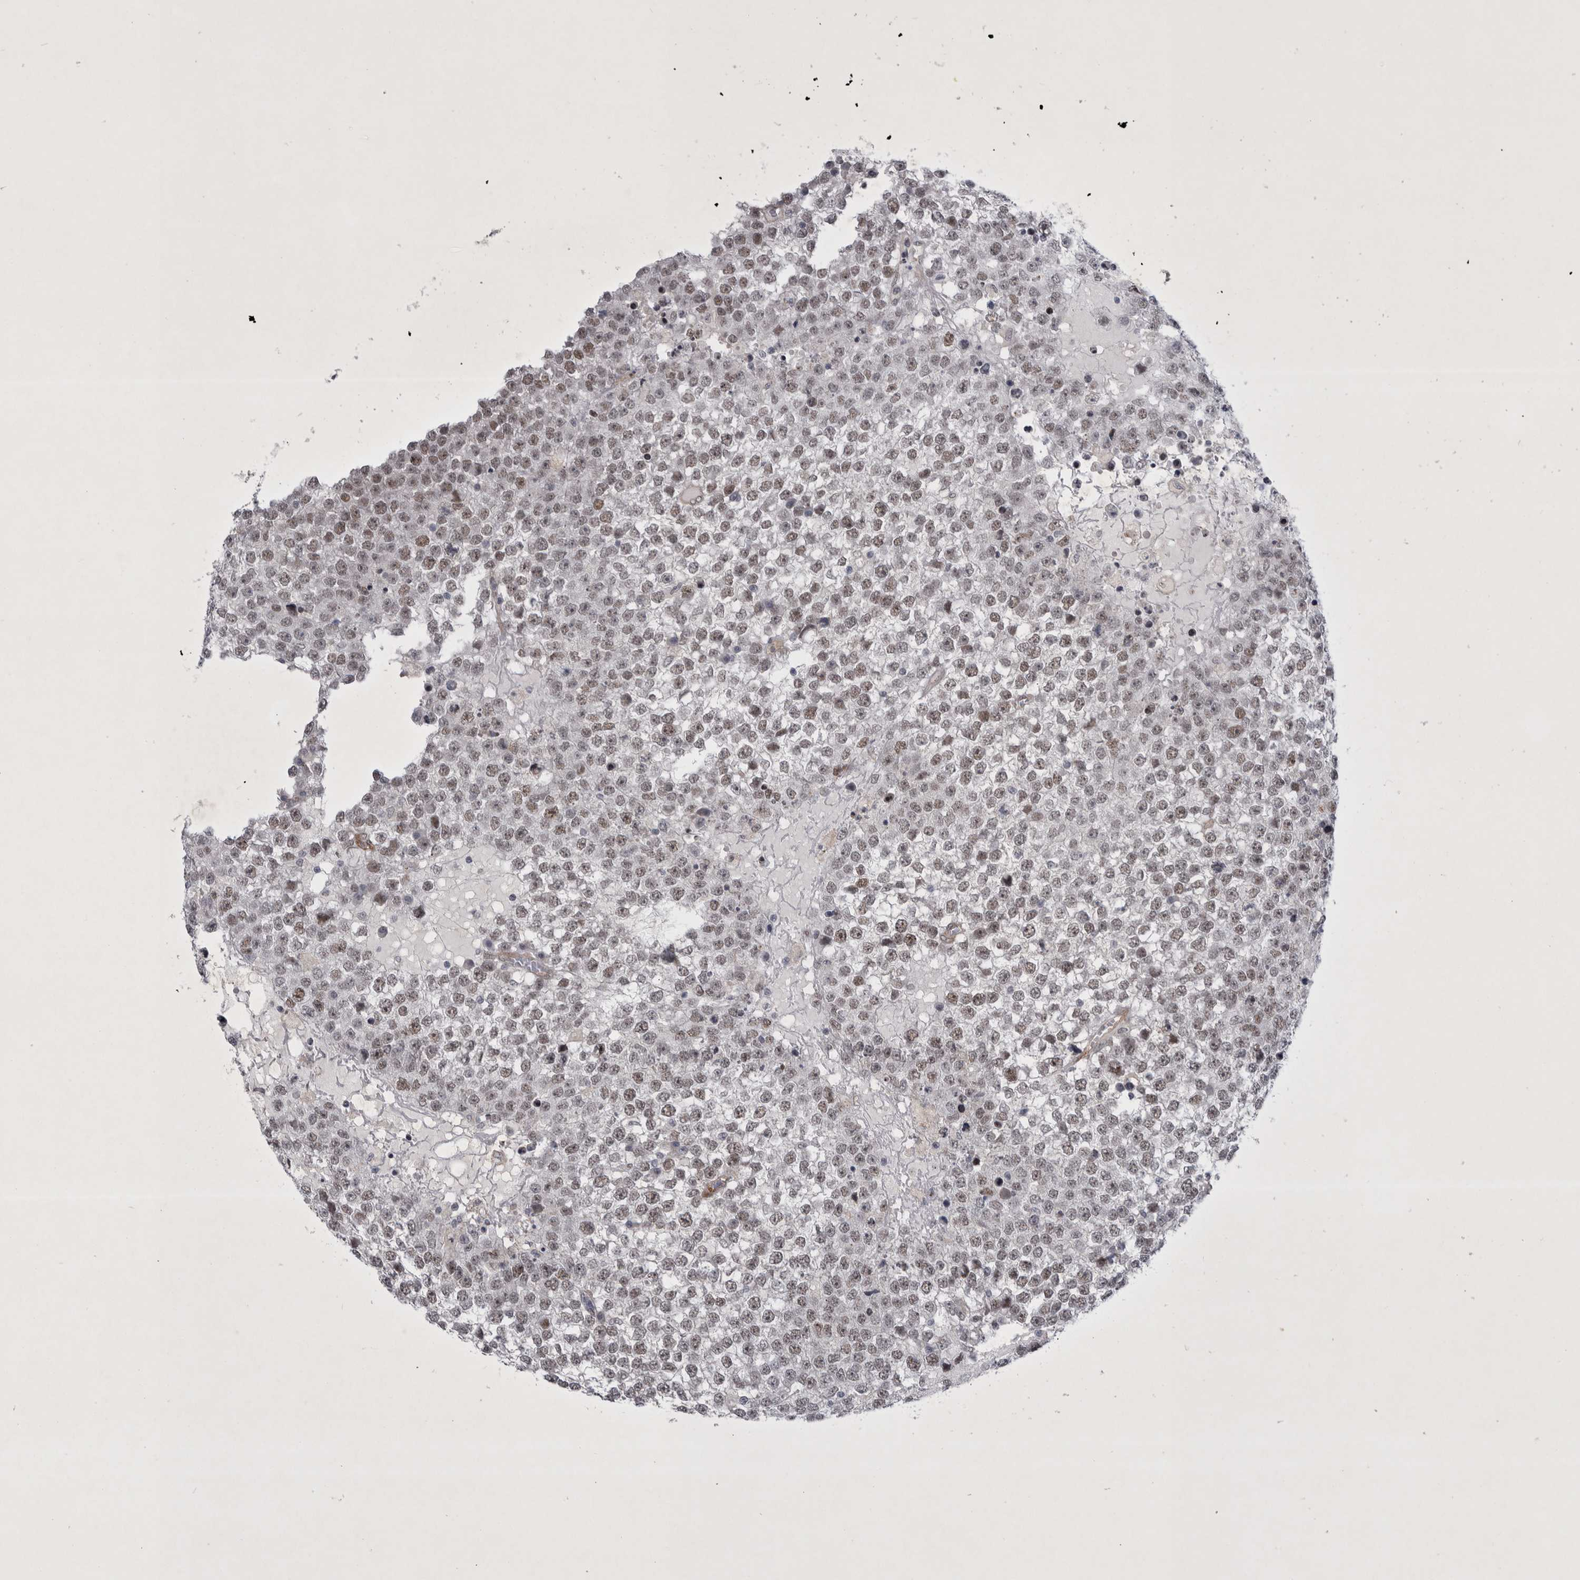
{"staining": {"intensity": "weak", "quantity": "25%-75%", "location": "nuclear"}, "tissue": "testis cancer", "cell_type": "Tumor cells", "image_type": "cancer", "snomed": [{"axis": "morphology", "description": "Seminoma, NOS"}, {"axis": "topography", "description": "Testis"}], "caption": "Immunohistochemistry (IHC) of human seminoma (testis) displays low levels of weak nuclear staining in approximately 25%-75% of tumor cells.", "gene": "PARP11", "patient": {"sex": "male", "age": 65}}